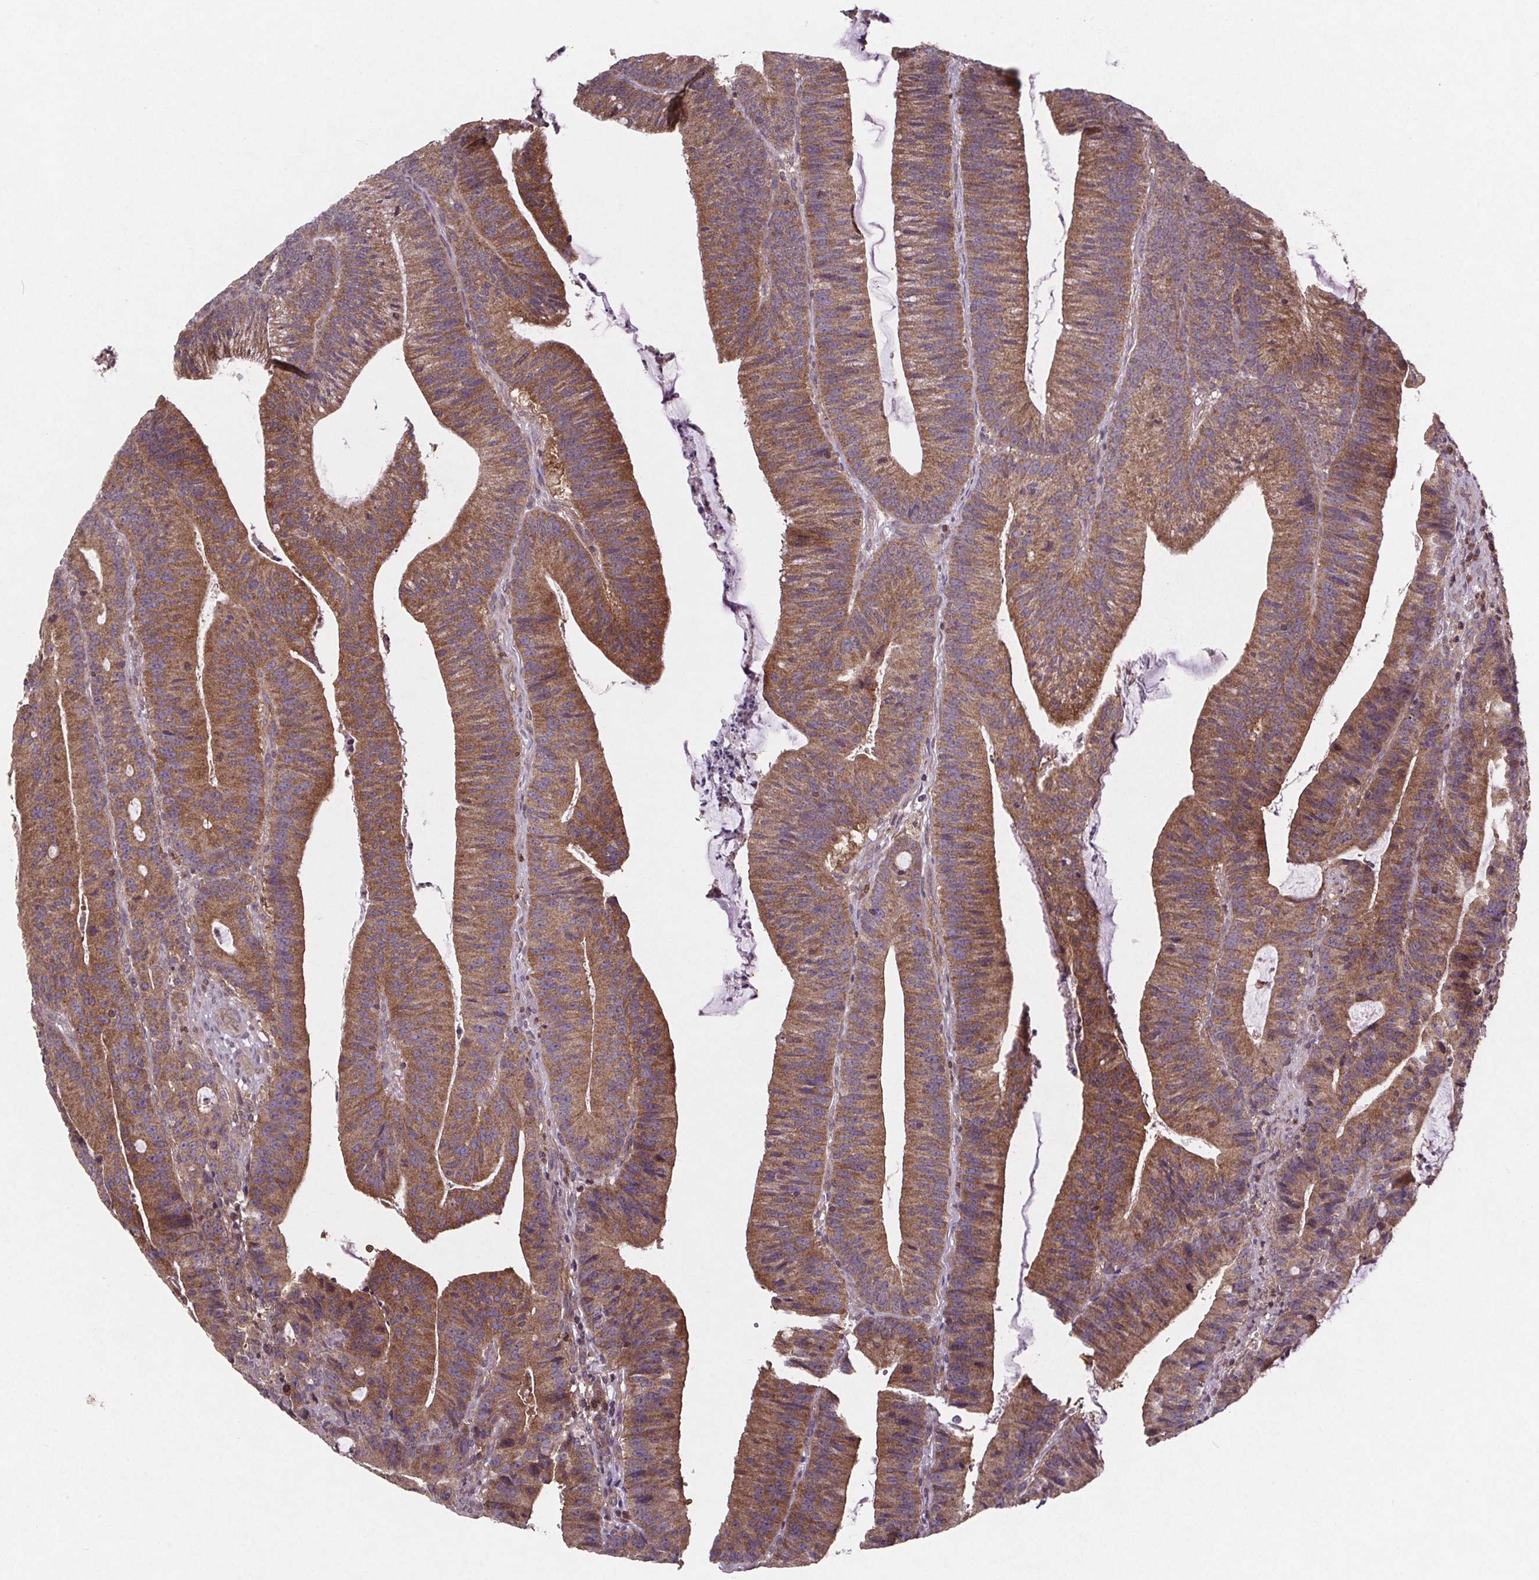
{"staining": {"intensity": "moderate", "quantity": ">75%", "location": "cytoplasmic/membranous"}, "tissue": "colorectal cancer", "cell_type": "Tumor cells", "image_type": "cancer", "snomed": [{"axis": "morphology", "description": "Adenocarcinoma, NOS"}, {"axis": "topography", "description": "Colon"}], "caption": "This photomicrograph demonstrates adenocarcinoma (colorectal) stained with immunohistochemistry (IHC) to label a protein in brown. The cytoplasmic/membranous of tumor cells show moderate positivity for the protein. Nuclei are counter-stained blue.", "gene": "STRN3", "patient": {"sex": "female", "age": 78}}